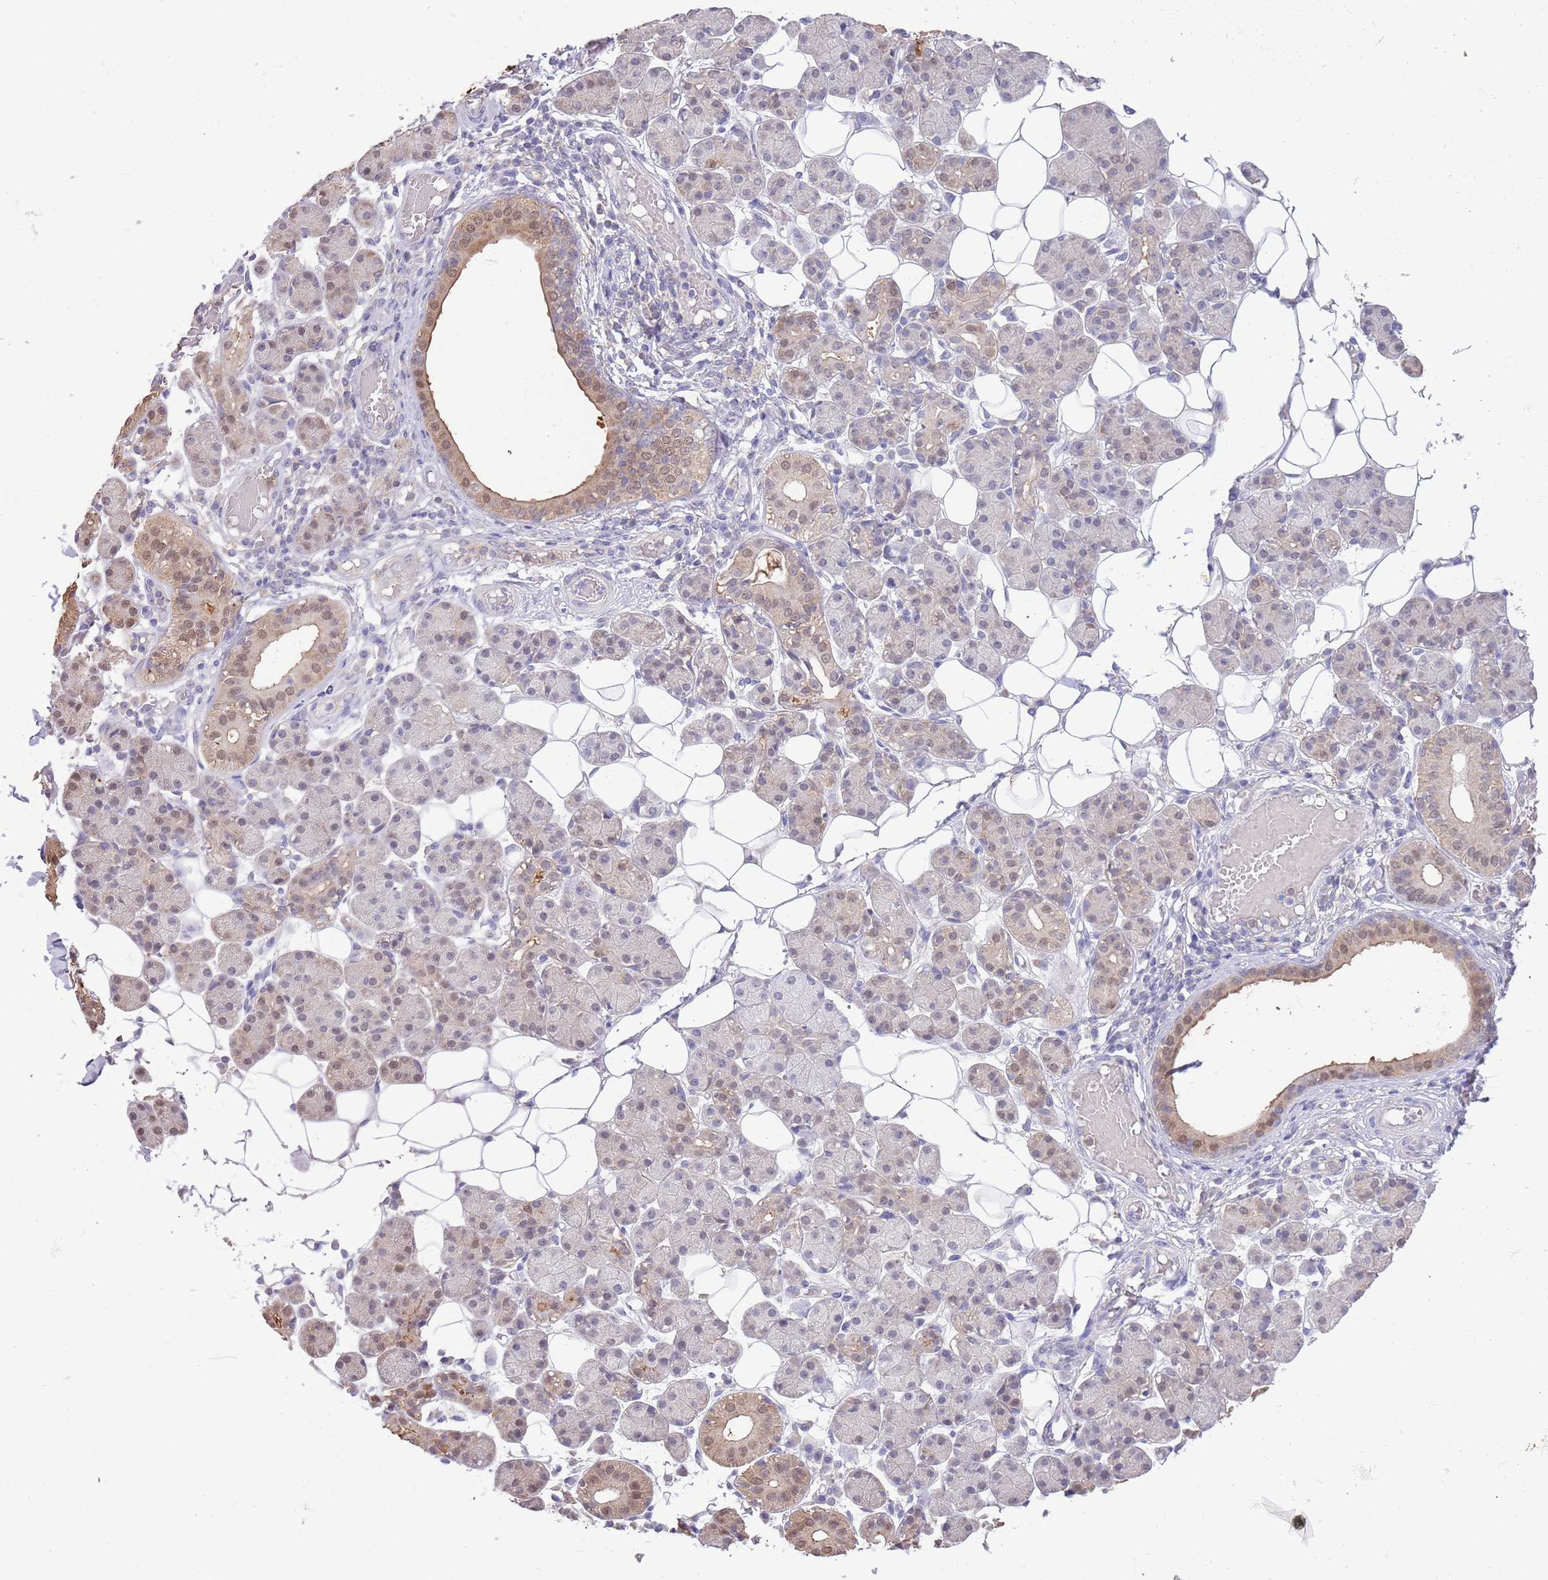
{"staining": {"intensity": "moderate", "quantity": "<25%", "location": "cytoplasmic/membranous,nuclear"}, "tissue": "salivary gland", "cell_type": "Glandular cells", "image_type": "normal", "snomed": [{"axis": "morphology", "description": "Normal tissue, NOS"}, {"axis": "topography", "description": "Salivary gland"}], "caption": "A micrograph of human salivary gland stained for a protein reveals moderate cytoplasmic/membranous,nuclear brown staining in glandular cells. The protein of interest is shown in brown color, while the nuclei are stained blue.", "gene": "AP5S1", "patient": {"sex": "female", "age": 33}}